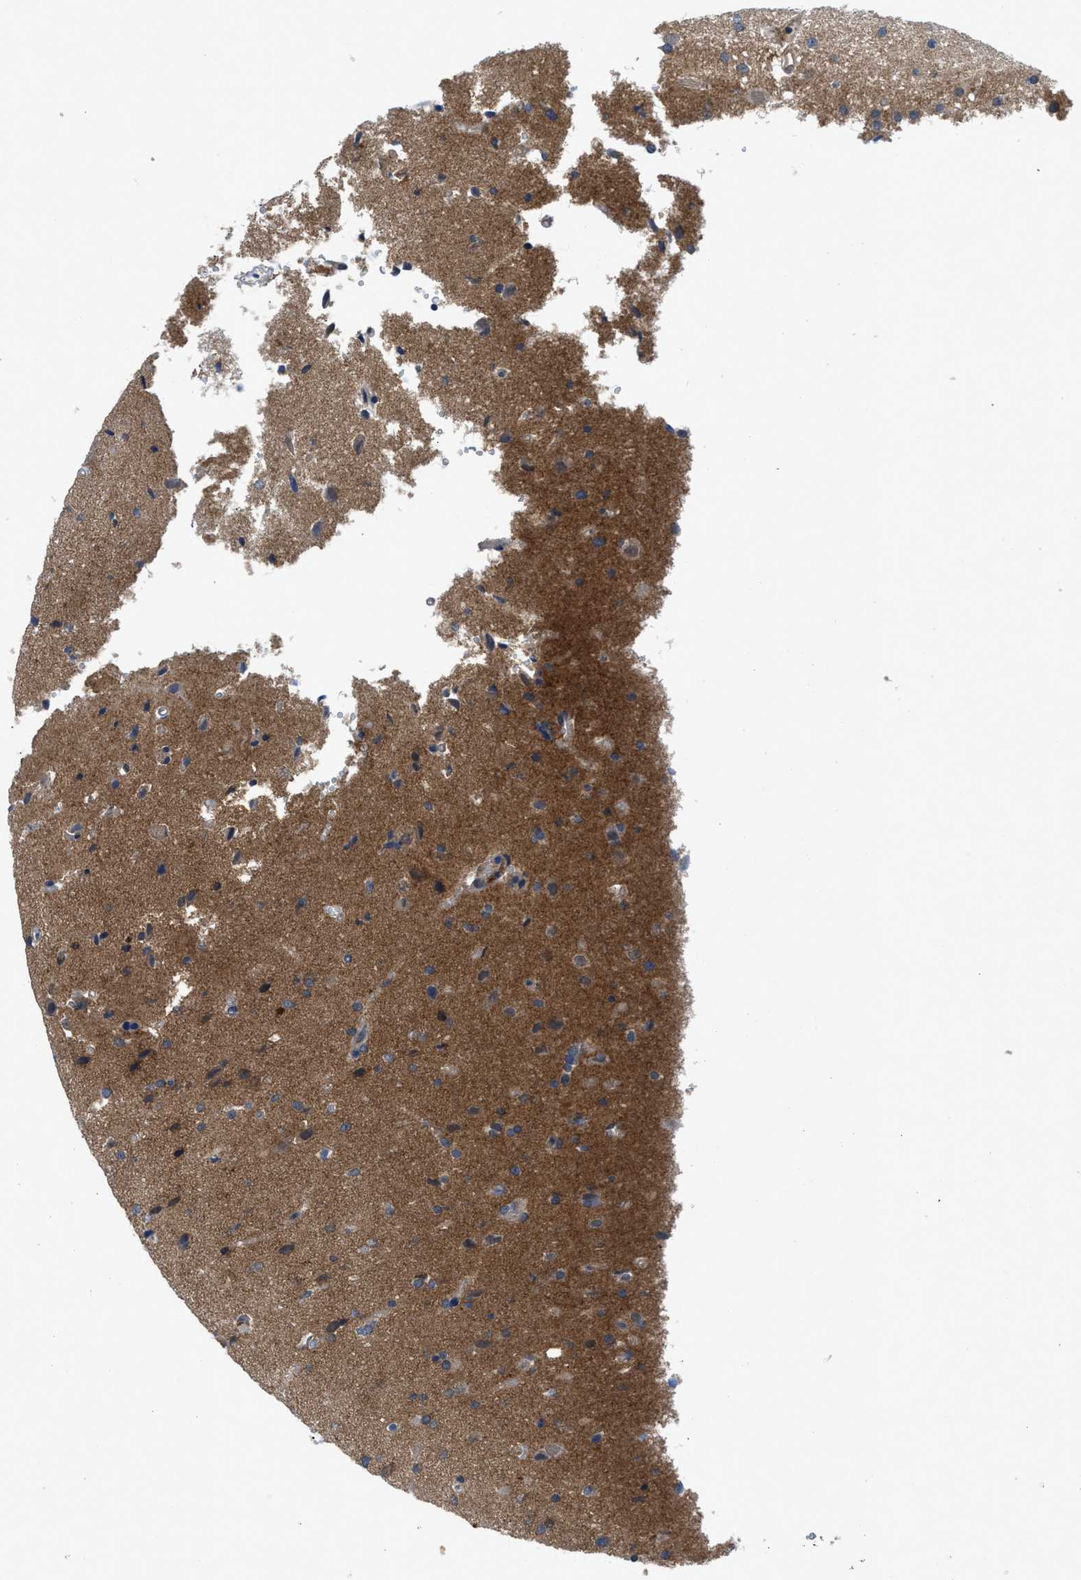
{"staining": {"intensity": "negative", "quantity": "none", "location": "none"}, "tissue": "glioma", "cell_type": "Tumor cells", "image_type": "cancer", "snomed": [{"axis": "morphology", "description": "Glioma, malignant, High grade"}, {"axis": "topography", "description": "Brain"}], "caption": "Immunohistochemical staining of high-grade glioma (malignant) exhibits no significant expression in tumor cells.", "gene": "PANX1", "patient": {"sex": "male", "age": 33}}